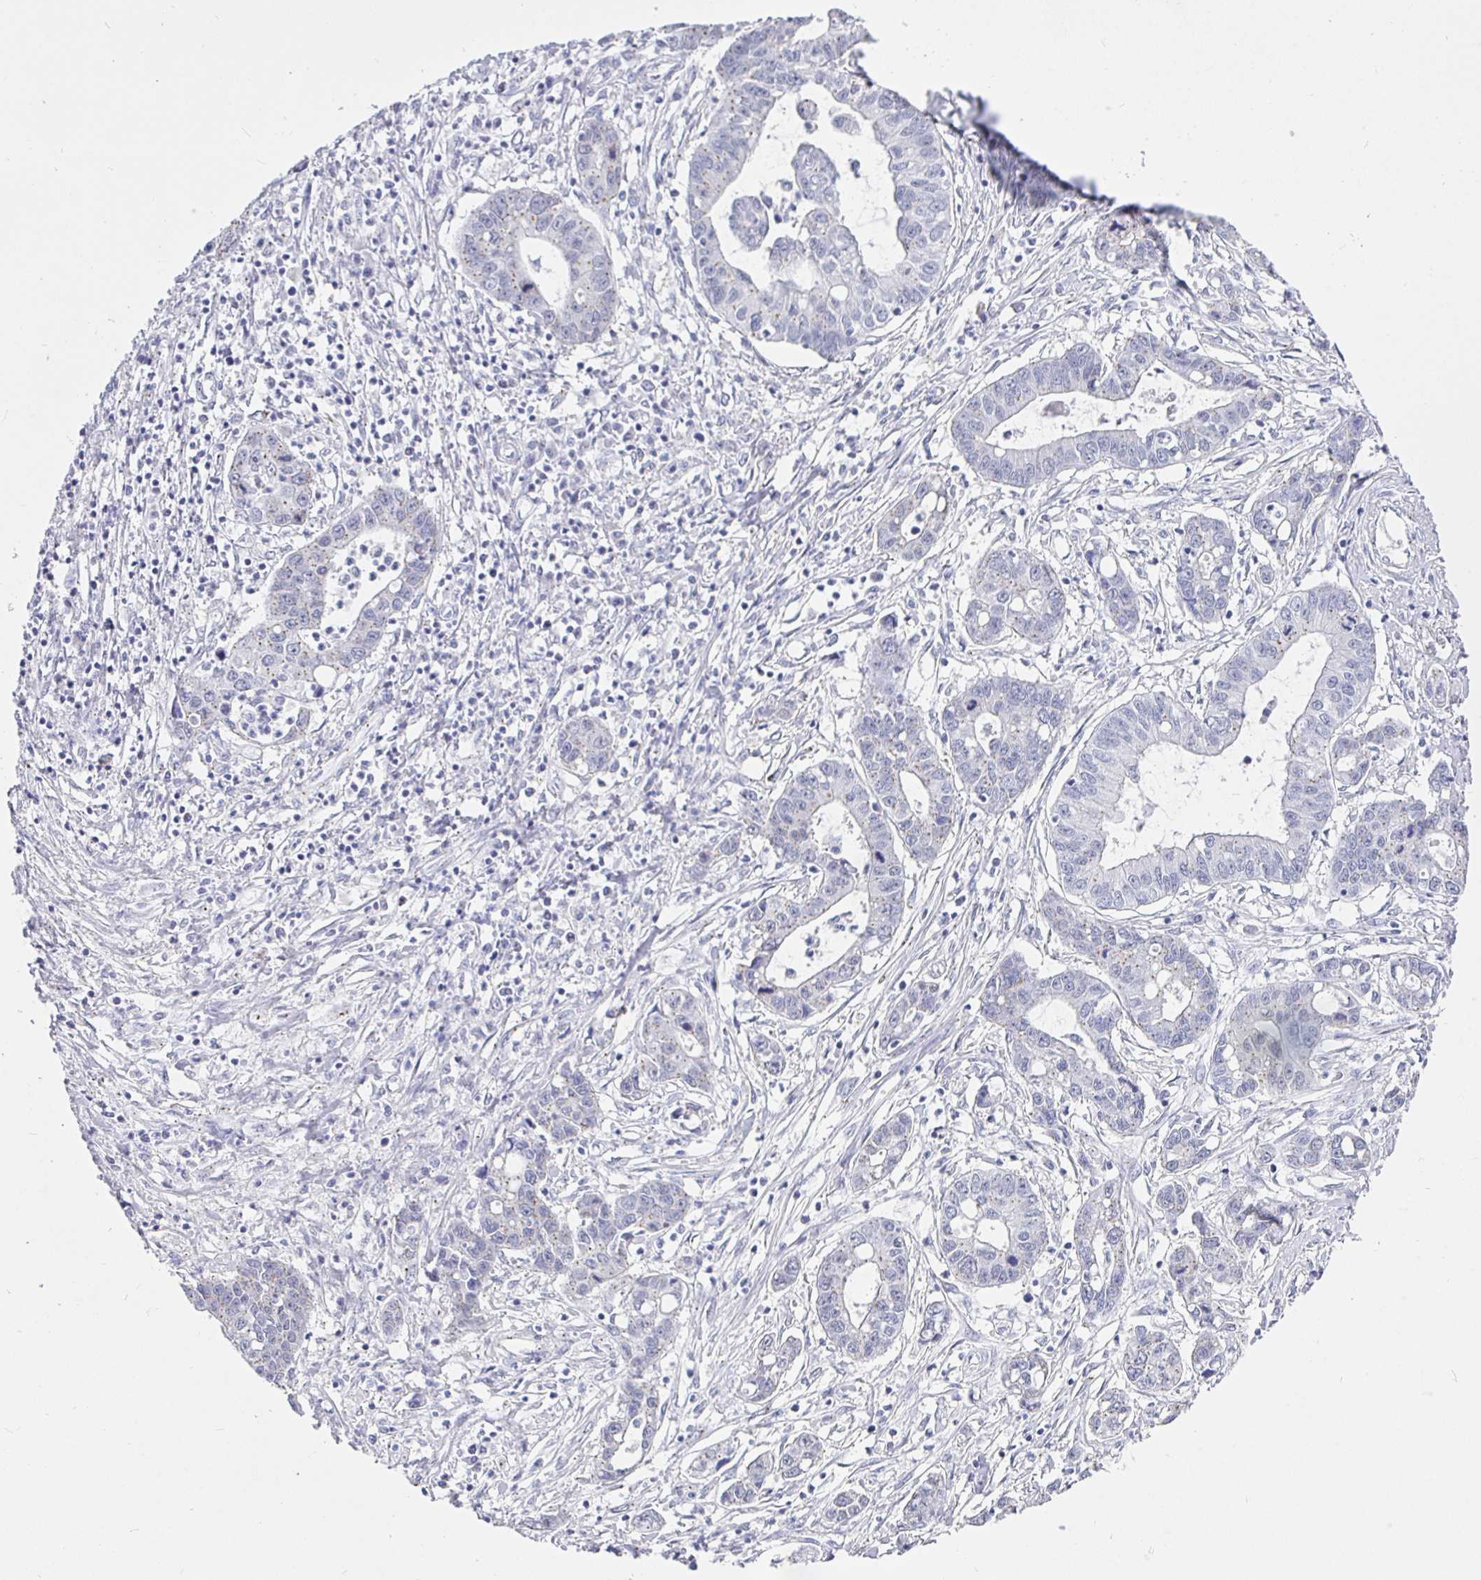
{"staining": {"intensity": "negative", "quantity": "none", "location": "none"}, "tissue": "liver cancer", "cell_type": "Tumor cells", "image_type": "cancer", "snomed": [{"axis": "morphology", "description": "Cholangiocarcinoma"}, {"axis": "topography", "description": "Liver"}], "caption": "Immunohistochemistry image of neoplastic tissue: human cholangiocarcinoma (liver) stained with DAB demonstrates no significant protein positivity in tumor cells.", "gene": "EZHIP", "patient": {"sex": "male", "age": 58}}